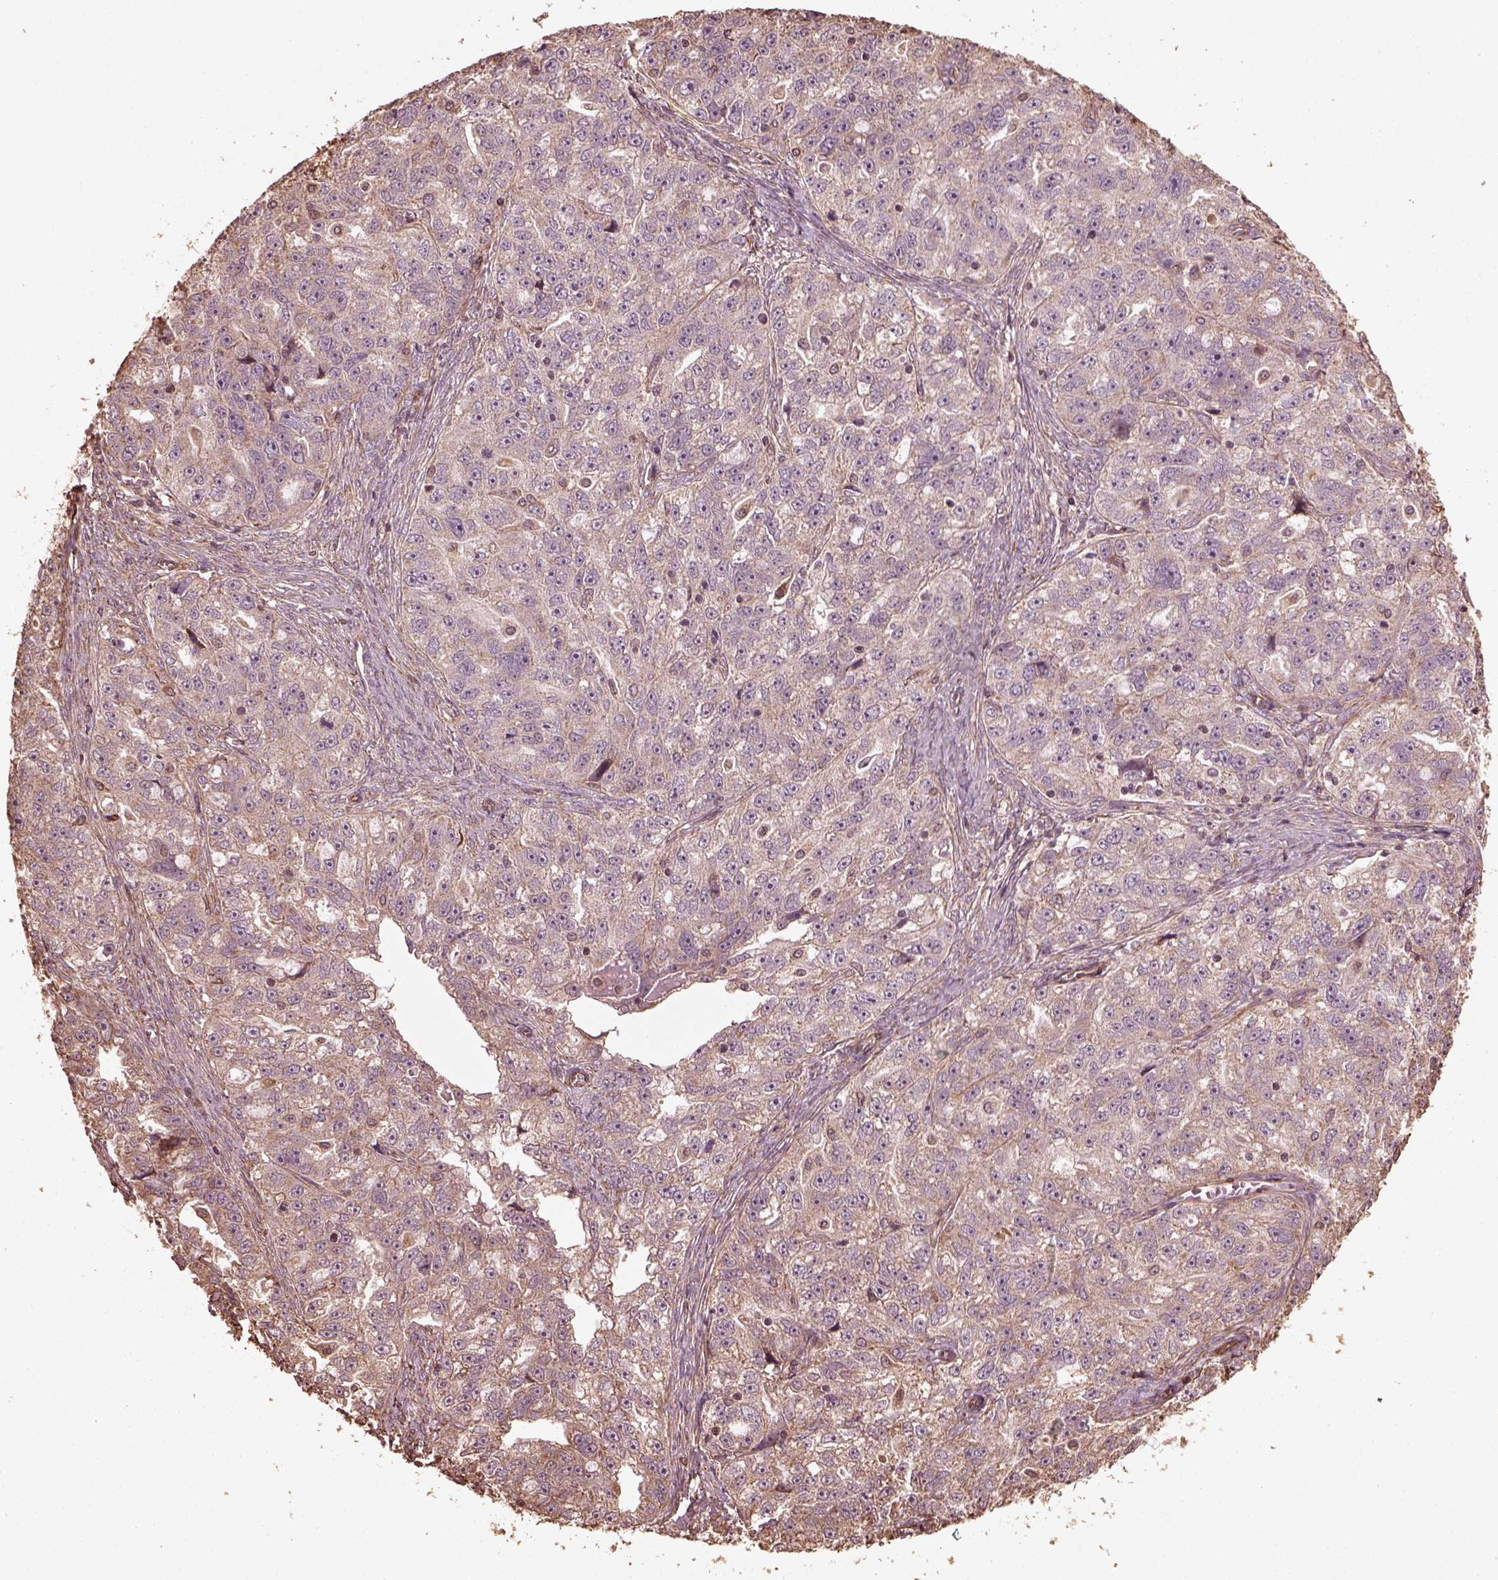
{"staining": {"intensity": "weak", "quantity": "<25%", "location": "cytoplasmic/membranous"}, "tissue": "ovarian cancer", "cell_type": "Tumor cells", "image_type": "cancer", "snomed": [{"axis": "morphology", "description": "Cystadenocarcinoma, serous, NOS"}, {"axis": "topography", "description": "Ovary"}], "caption": "Ovarian cancer (serous cystadenocarcinoma) stained for a protein using immunohistochemistry demonstrates no expression tumor cells.", "gene": "GTPBP1", "patient": {"sex": "female", "age": 51}}